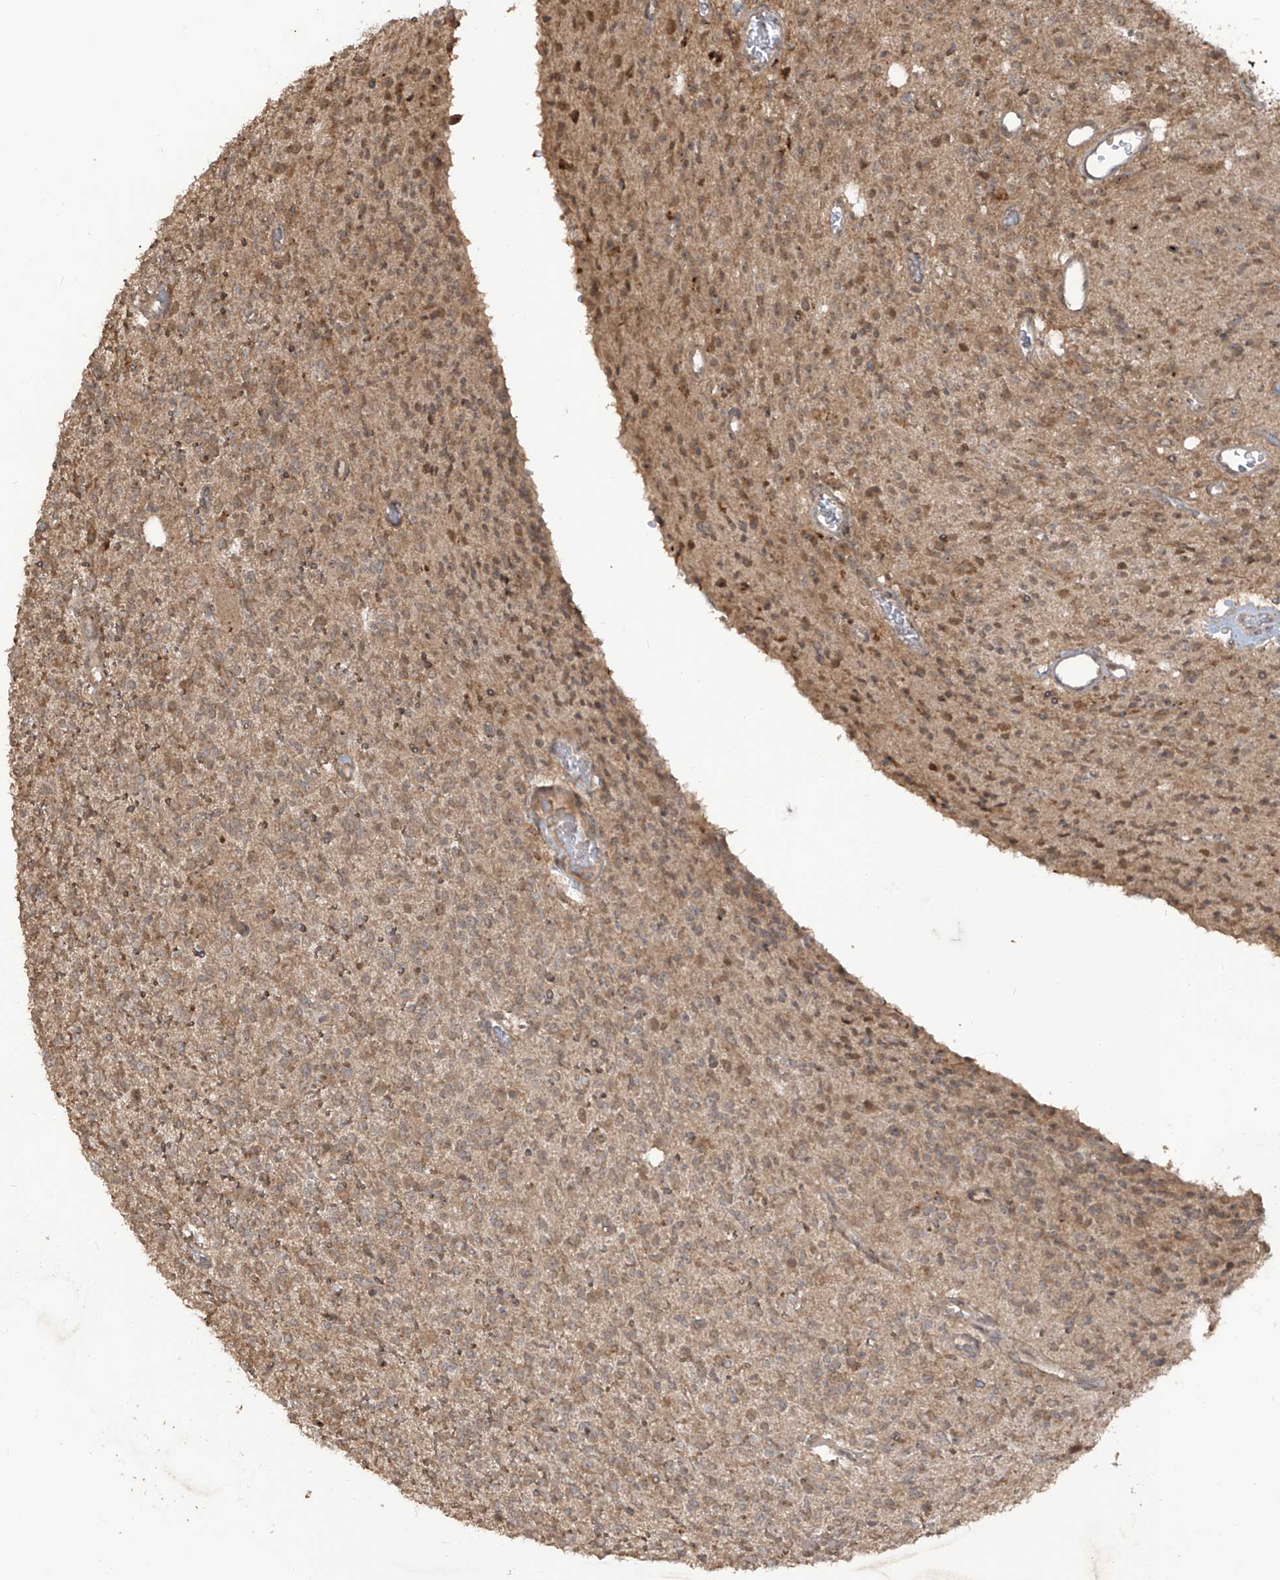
{"staining": {"intensity": "weak", "quantity": ">75%", "location": "cytoplasmic/membranous"}, "tissue": "glioma", "cell_type": "Tumor cells", "image_type": "cancer", "snomed": [{"axis": "morphology", "description": "Glioma, malignant, High grade"}, {"axis": "topography", "description": "Brain"}], "caption": "This image reveals glioma stained with IHC to label a protein in brown. The cytoplasmic/membranous of tumor cells show weak positivity for the protein. Nuclei are counter-stained blue.", "gene": "CARF", "patient": {"sex": "male", "age": 34}}